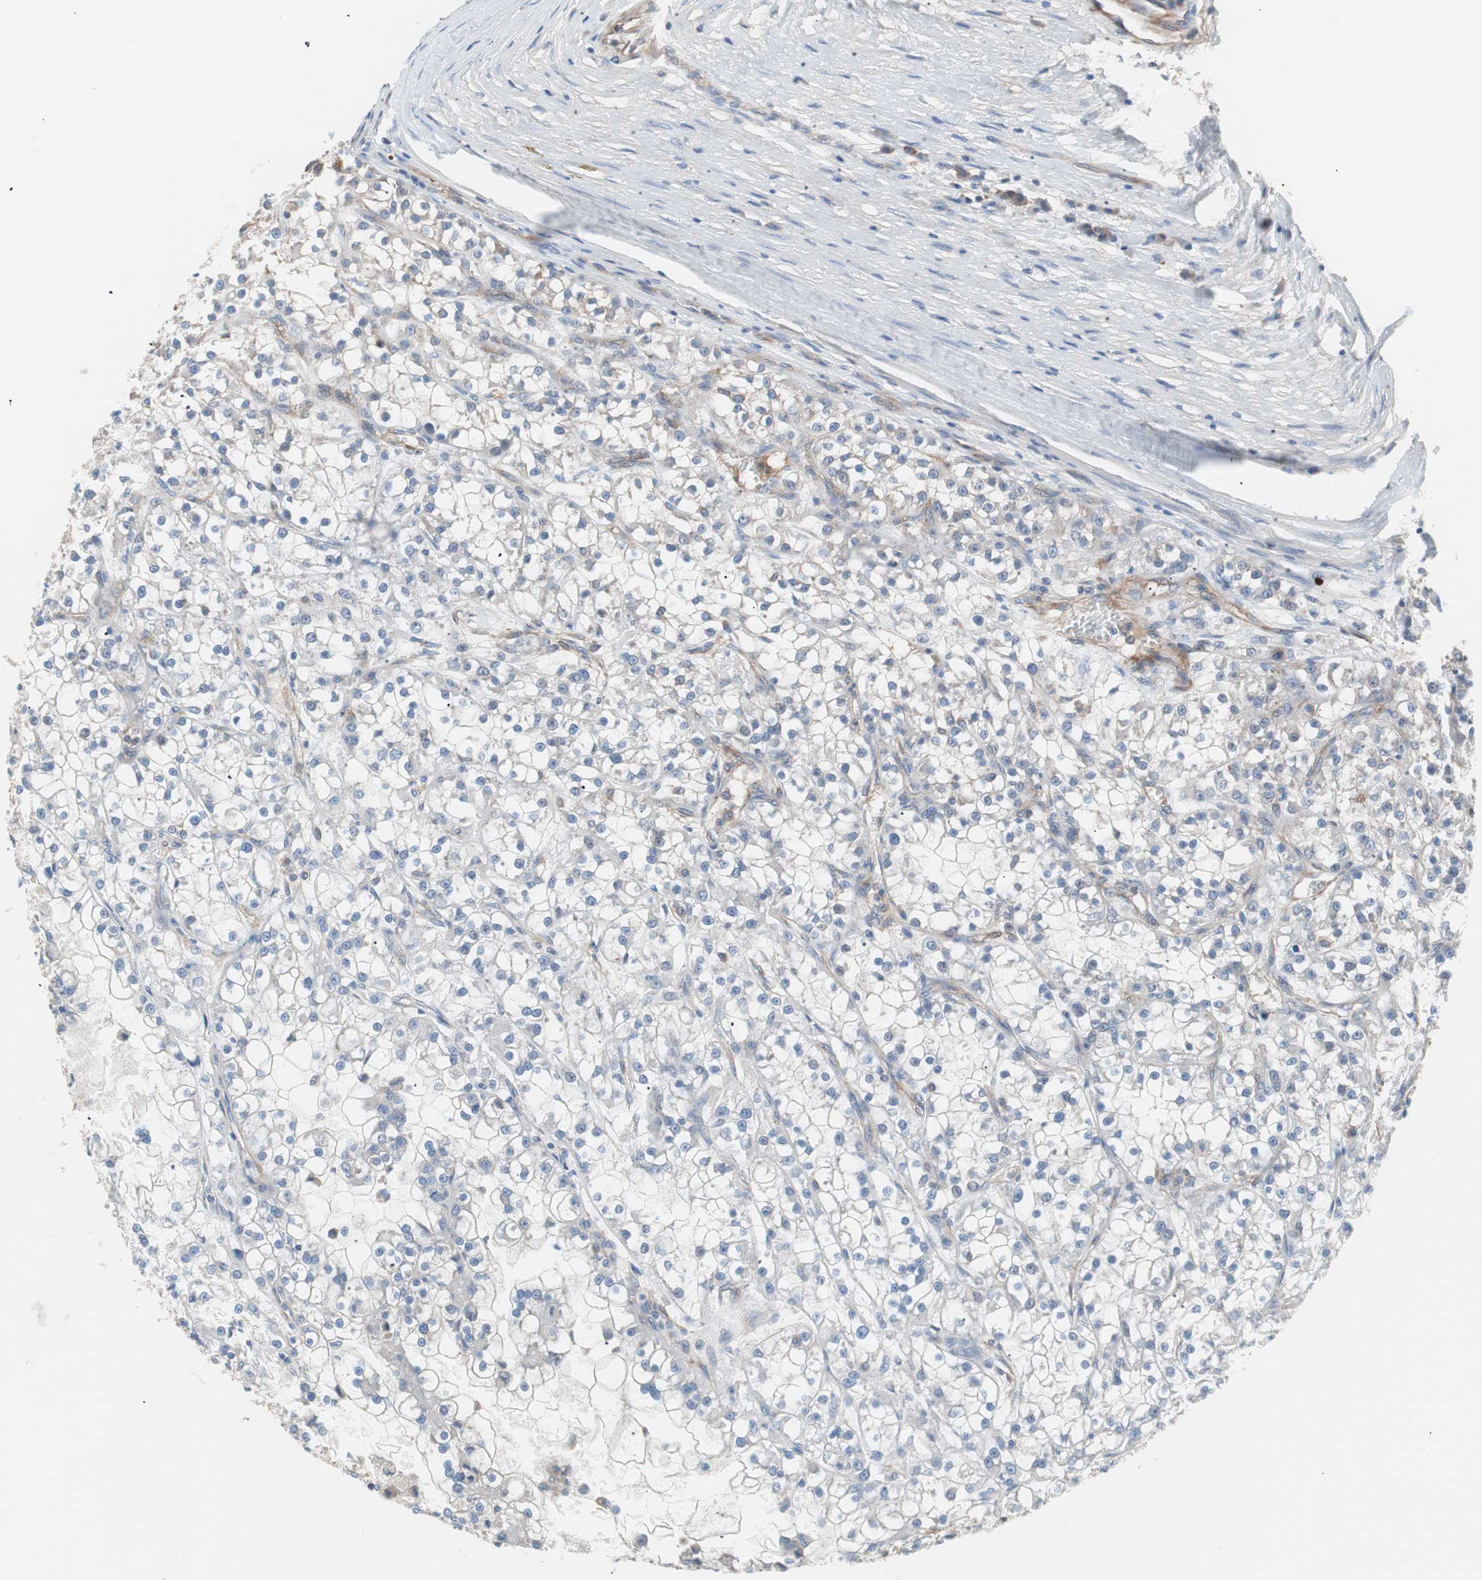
{"staining": {"intensity": "negative", "quantity": "none", "location": "none"}, "tissue": "renal cancer", "cell_type": "Tumor cells", "image_type": "cancer", "snomed": [{"axis": "morphology", "description": "Adenocarcinoma, NOS"}, {"axis": "topography", "description": "Kidney"}], "caption": "Tumor cells show no significant protein expression in renal adenocarcinoma. (Immunohistochemistry (ihc), brightfield microscopy, high magnification).", "gene": "GPR160", "patient": {"sex": "female", "age": 52}}